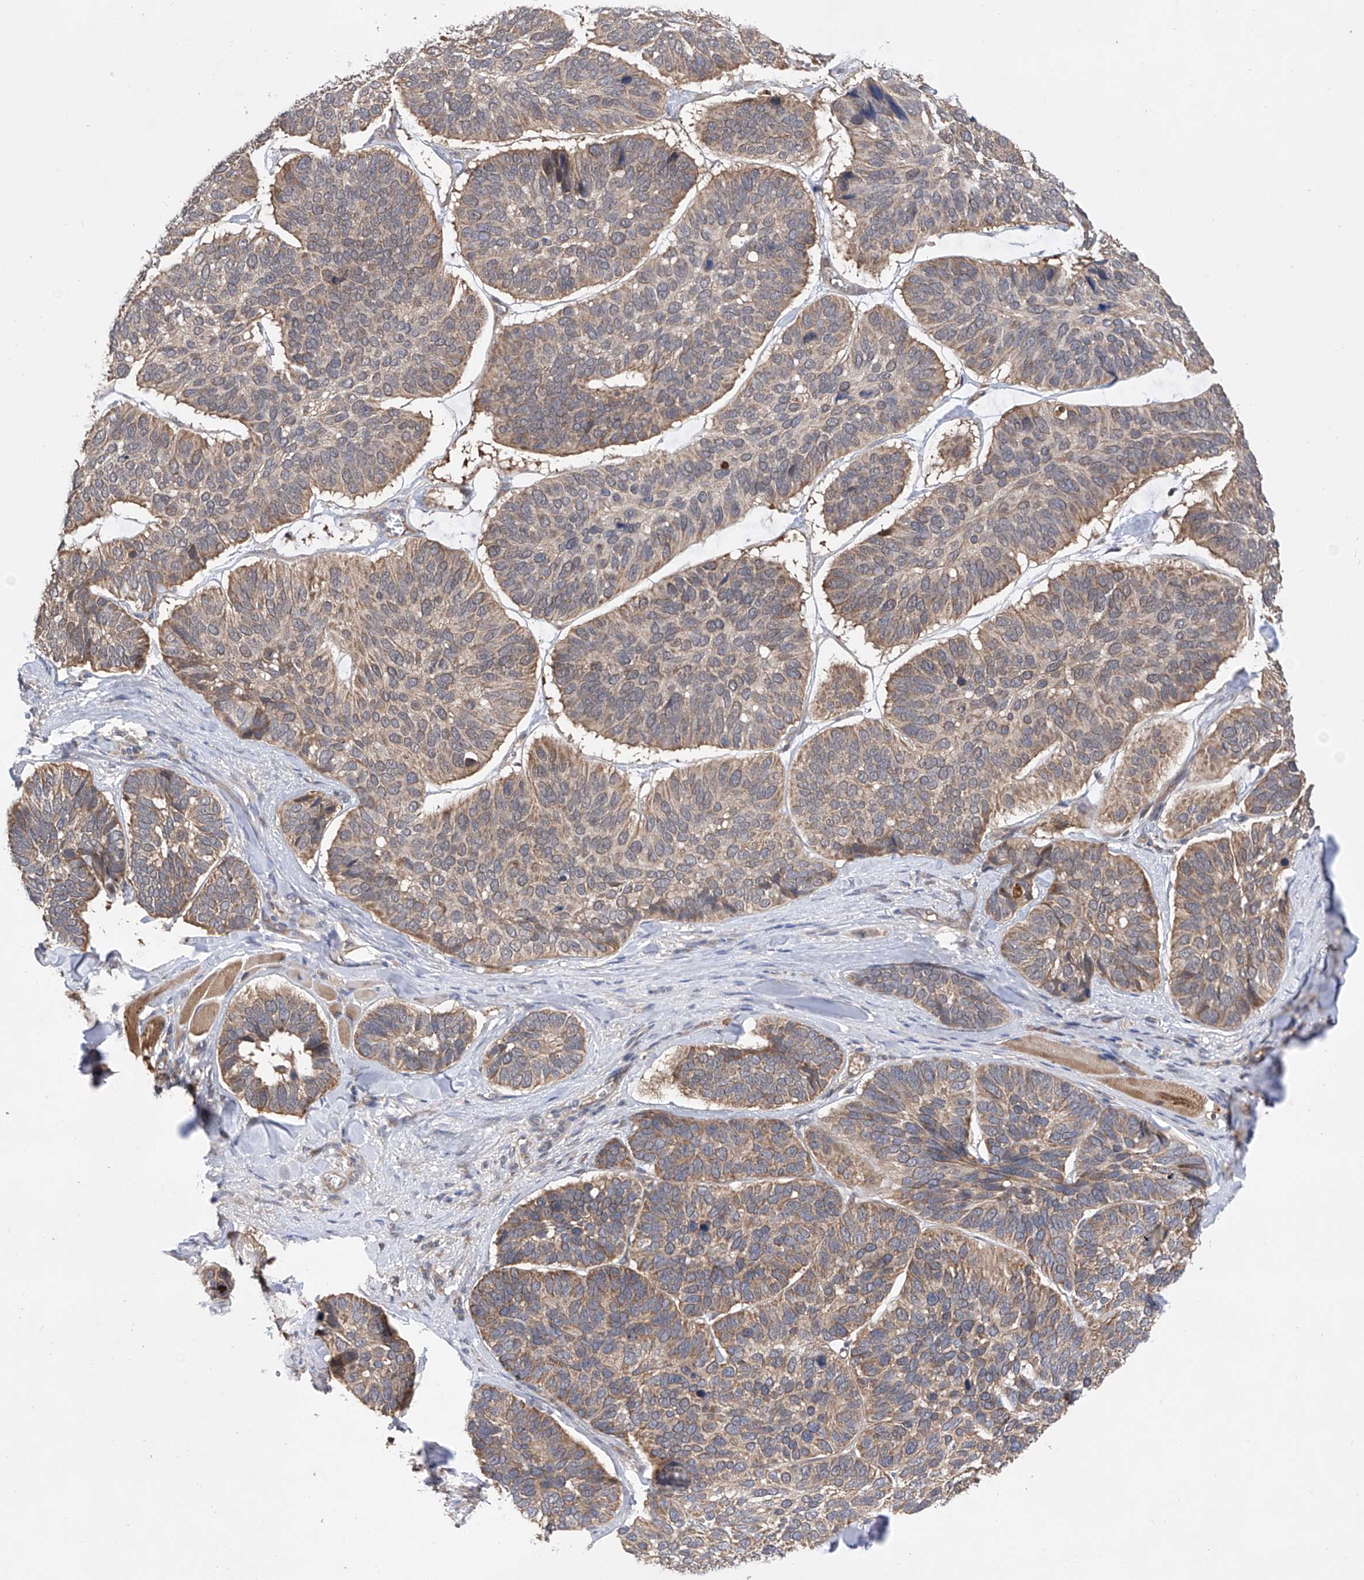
{"staining": {"intensity": "weak", "quantity": "25%-75%", "location": "cytoplasmic/membranous"}, "tissue": "skin cancer", "cell_type": "Tumor cells", "image_type": "cancer", "snomed": [{"axis": "morphology", "description": "Basal cell carcinoma"}, {"axis": "topography", "description": "Skin"}], "caption": "A histopathology image of human skin cancer stained for a protein shows weak cytoplasmic/membranous brown staining in tumor cells.", "gene": "USP45", "patient": {"sex": "male", "age": 62}}